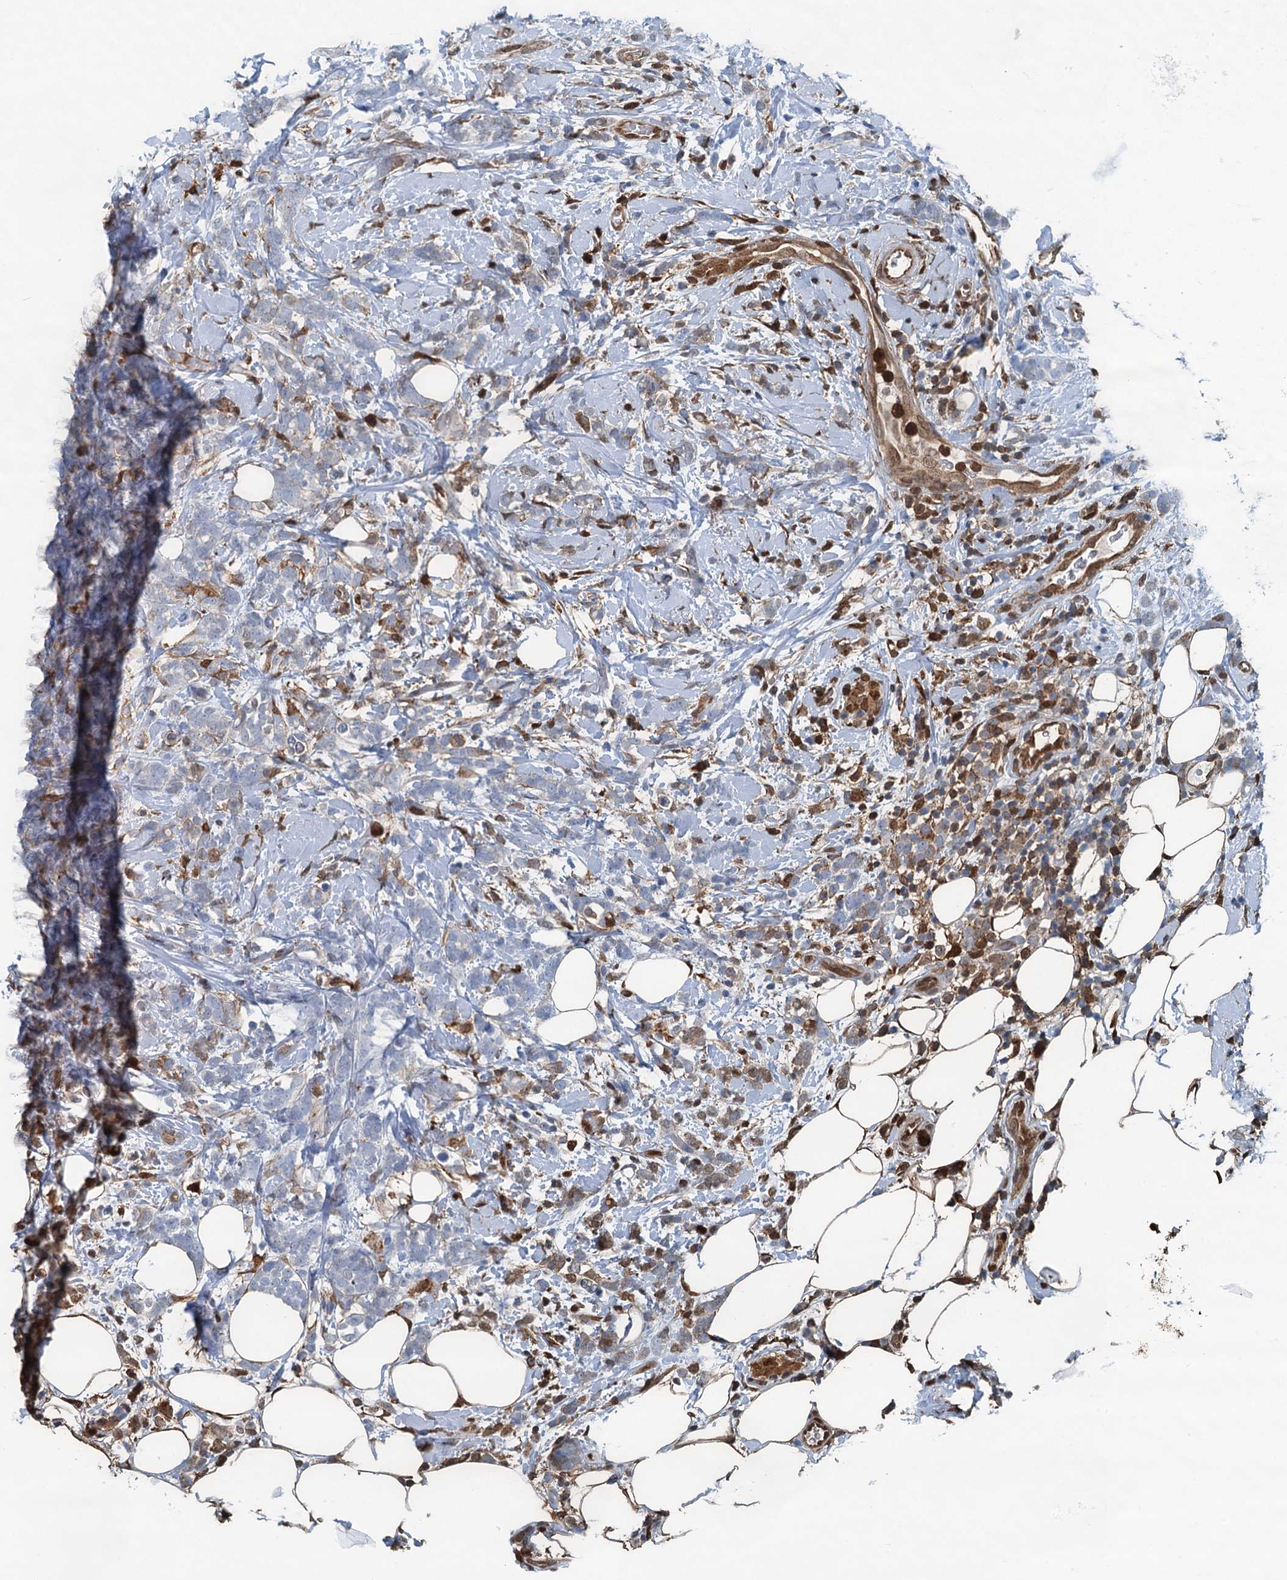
{"staining": {"intensity": "weak", "quantity": "<25%", "location": "cytoplasmic/membranous"}, "tissue": "breast cancer", "cell_type": "Tumor cells", "image_type": "cancer", "snomed": [{"axis": "morphology", "description": "Lobular carcinoma"}, {"axis": "topography", "description": "Breast"}], "caption": "A histopathology image of human breast cancer is negative for staining in tumor cells.", "gene": "S100A6", "patient": {"sex": "female", "age": 58}}